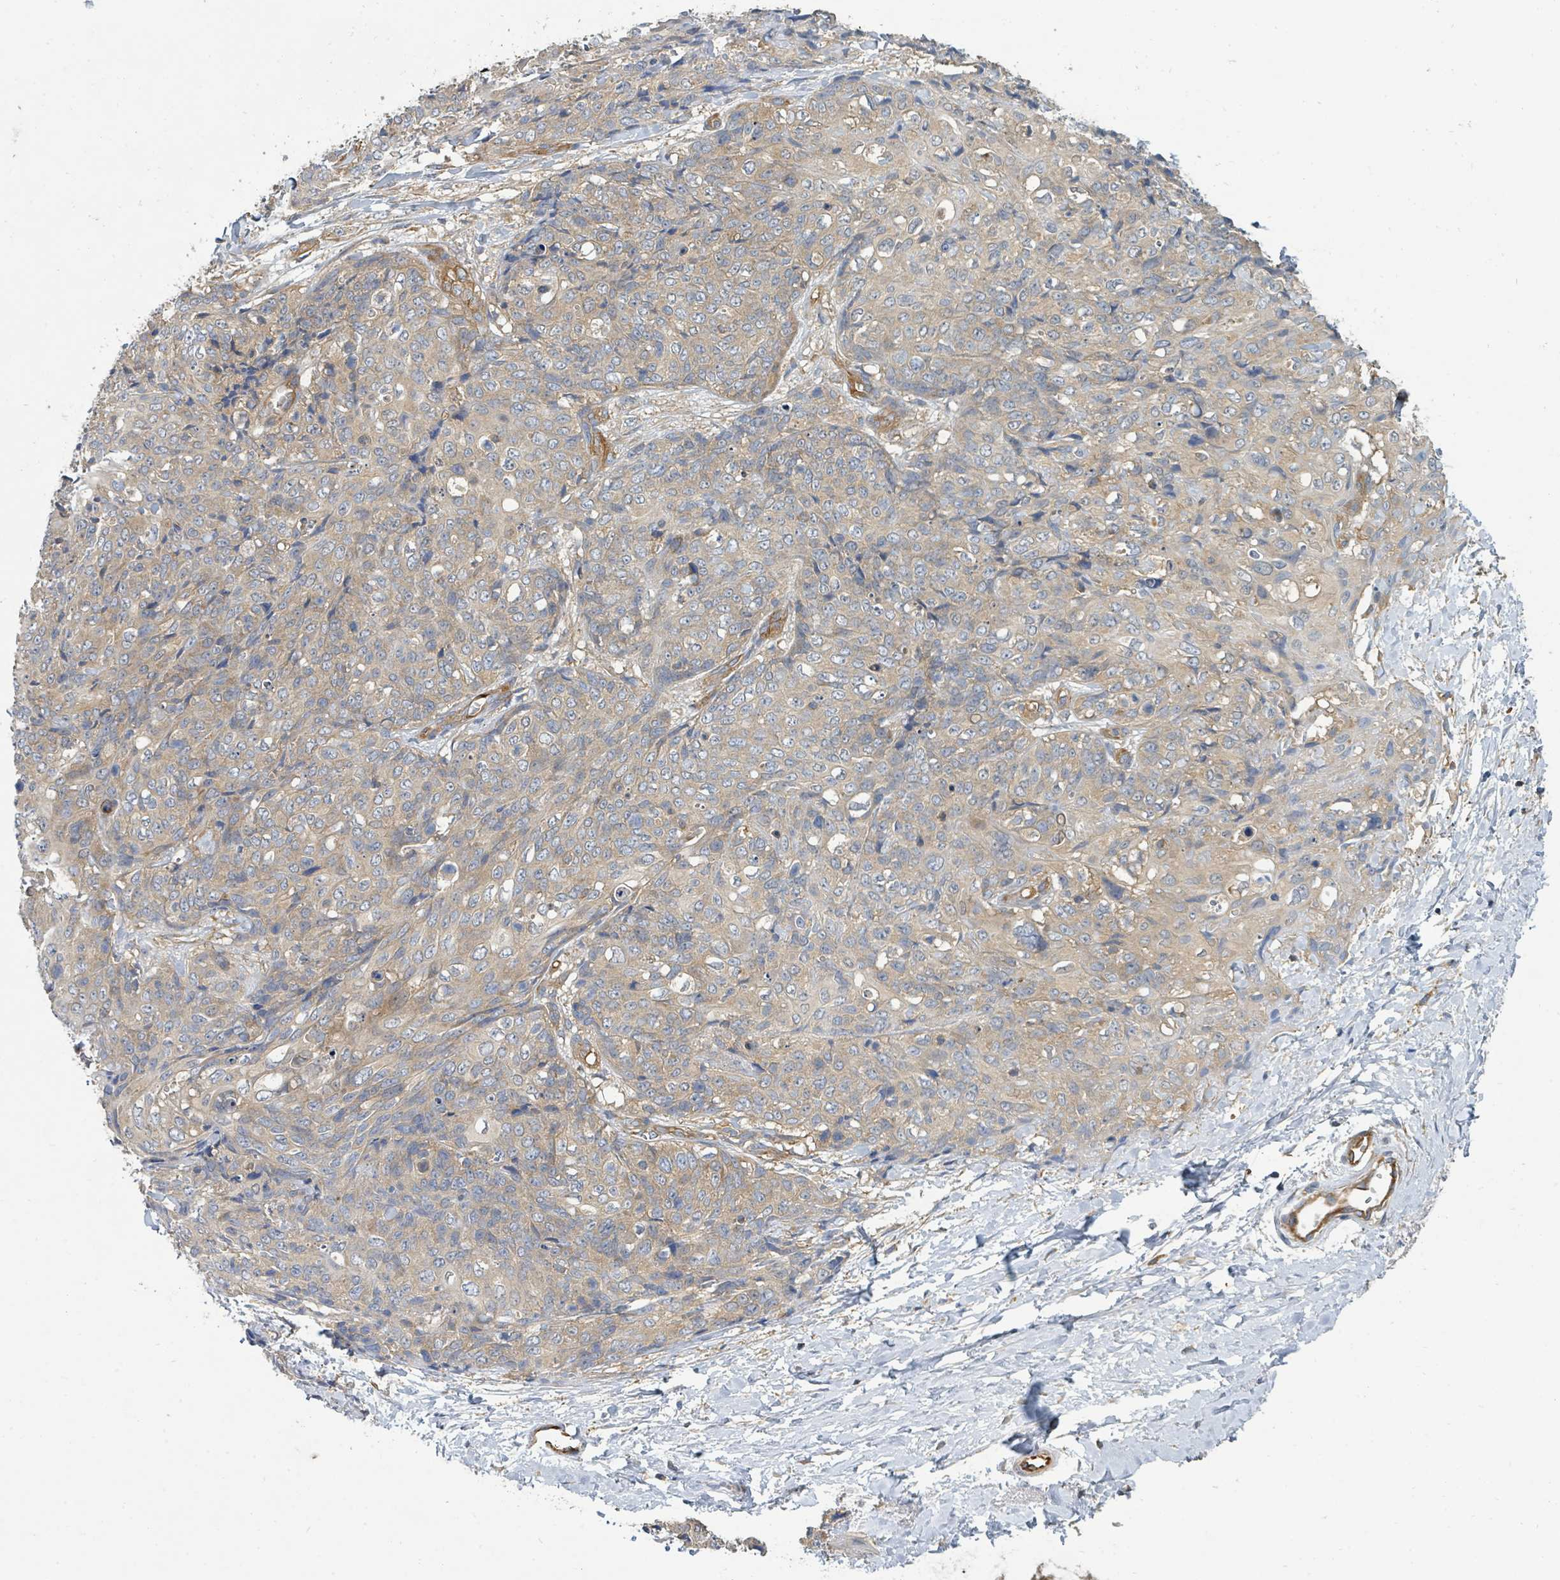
{"staining": {"intensity": "weak", "quantity": "25%-75%", "location": "cytoplasmic/membranous"}, "tissue": "skin cancer", "cell_type": "Tumor cells", "image_type": "cancer", "snomed": [{"axis": "morphology", "description": "Squamous cell carcinoma, NOS"}, {"axis": "topography", "description": "Skin"}, {"axis": "topography", "description": "Vulva"}], "caption": "DAB (3,3'-diaminobenzidine) immunohistochemical staining of human skin squamous cell carcinoma reveals weak cytoplasmic/membranous protein positivity in approximately 25%-75% of tumor cells. The staining was performed using DAB (3,3'-diaminobenzidine) to visualize the protein expression in brown, while the nuclei were stained in blue with hematoxylin (Magnification: 20x).", "gene": "BOLA2B", "patient": {"sex": "female", "age": 85}}